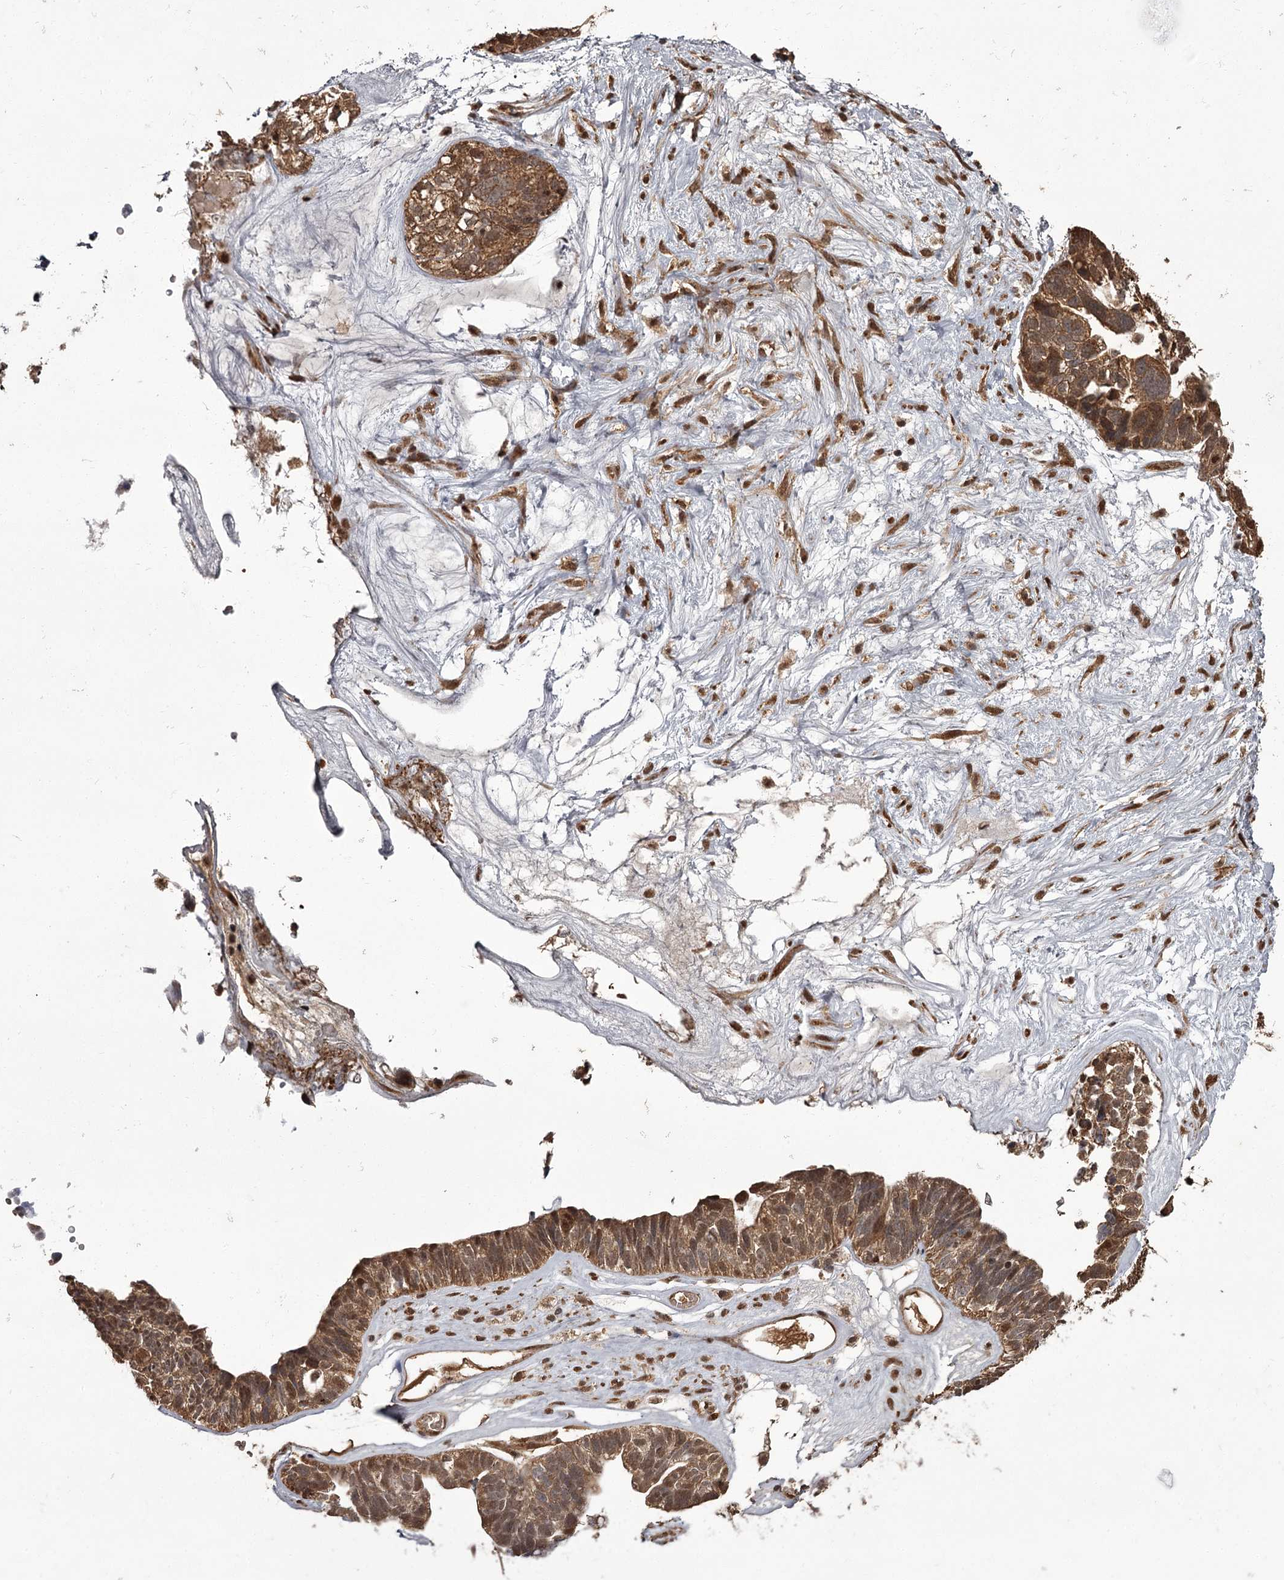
{"staining": {"intensity": "moderate", "quantity": ">75%", "location": "cytoplasmic/membranous,nuclear"}, "tissue": "ovarian cancer", "cell_type": "Tumor cells", "image_type": "cancer", "snomed": [{"axis": "morphology", "description": "Cystadenocarcinoma, serous, NOS"}, {"axis": "topography", "description": "Ovary"}], "caption": "Immunohistochemical staining of human ovarian serous cystadenocarcinoma exhibits medium levels of moderate cytoplasmic/membranous and nuclear protein staining in approximately >75% of tumor cells.", "gene": "NPRL2", "patient": {"sex": "female", "age": 79}}